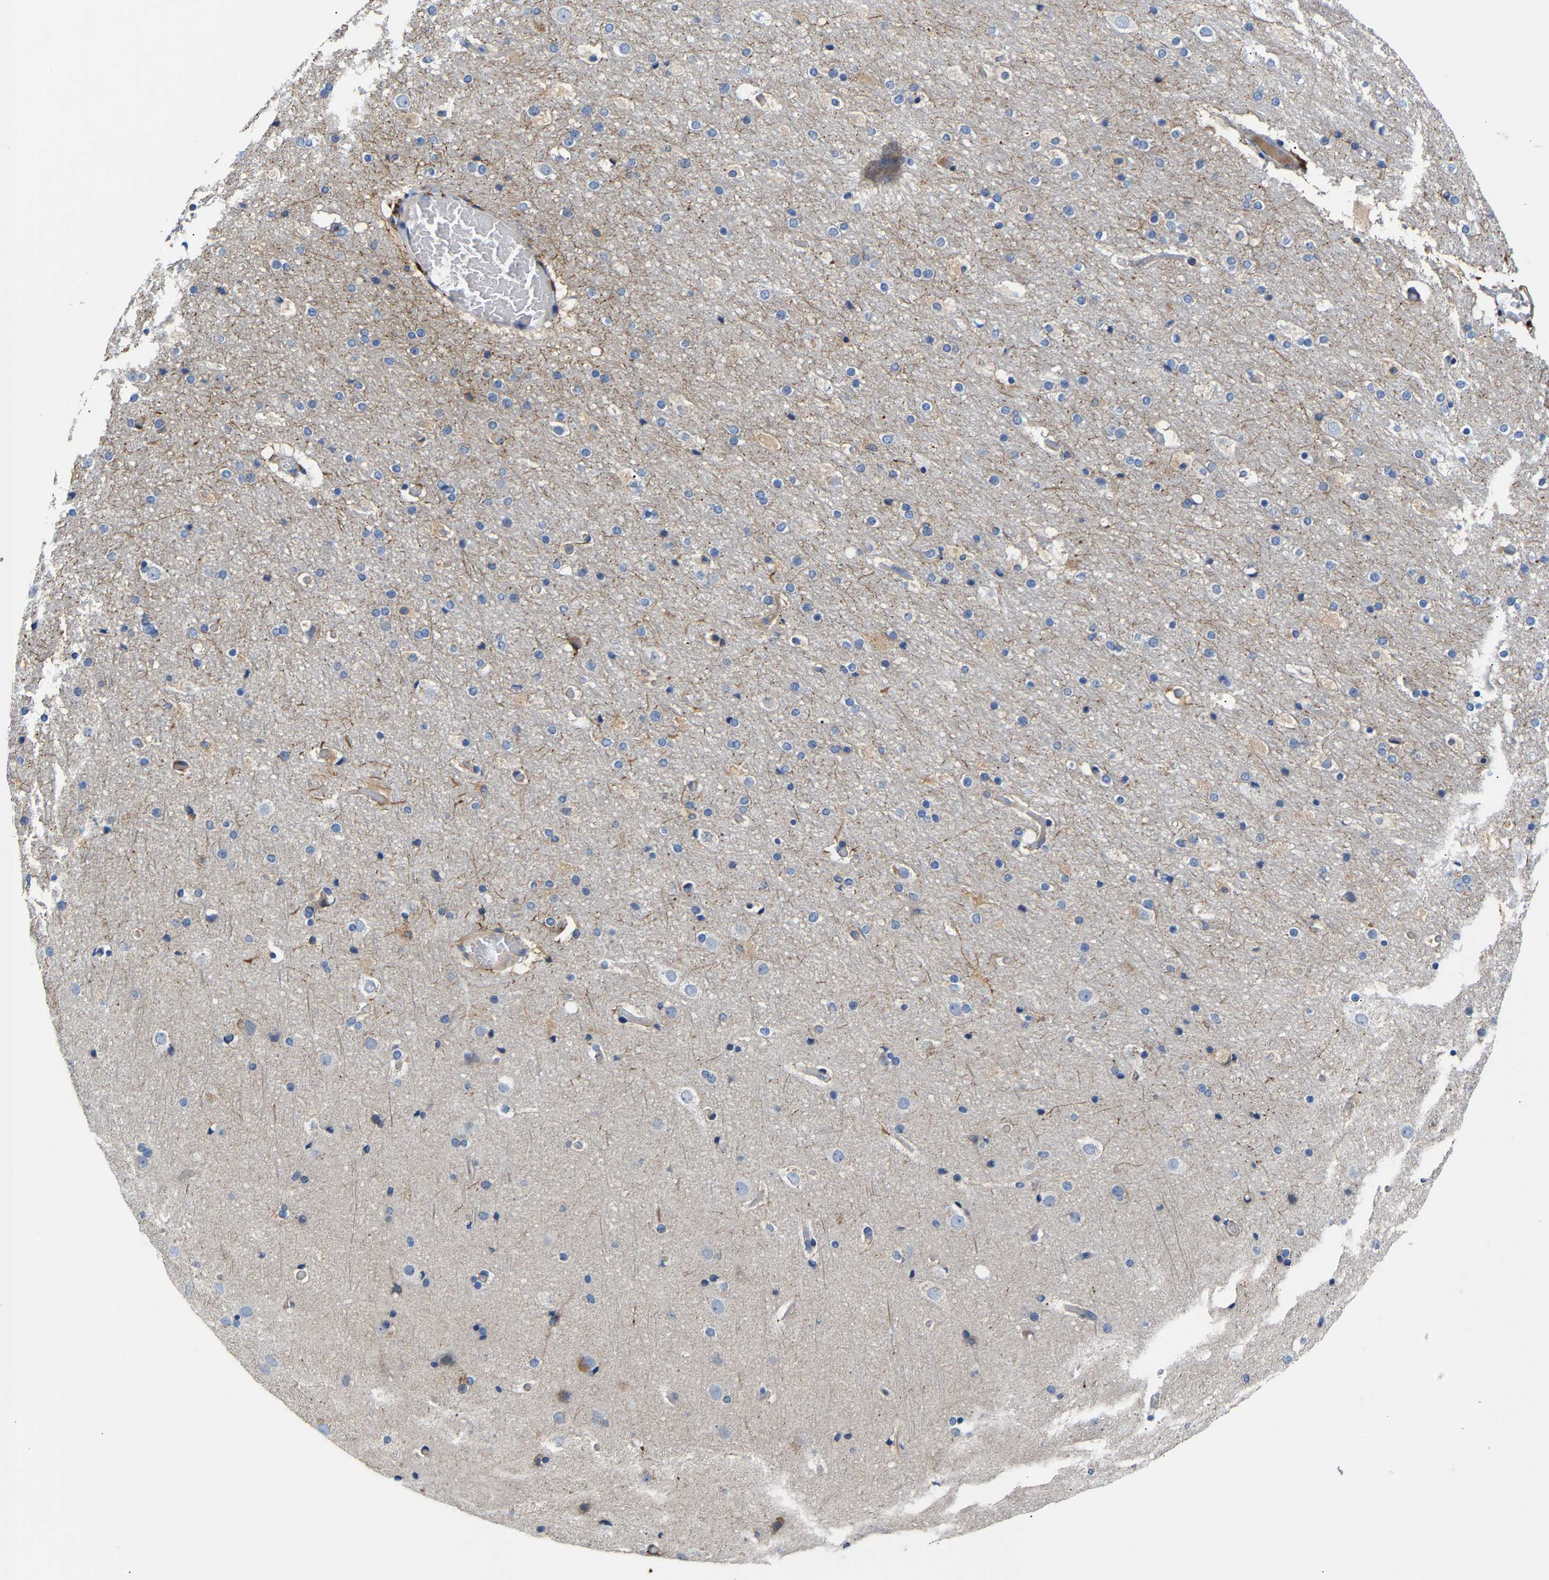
{"staining": {"intensity": "weak", "quantity": ">75%", "location": "cytoplasmic/membranous"}, "tissue": "cerebral cortex", "cell_type": "Endothelial cells", "image_type": "normal", "snomed": [{"axis": "morphology", "description": "Normal tissue, NOS"}, {"axis": "topography", "description": "Cerebral cortex"}], "caption": "DAB (3,3'-diaminobenzidine) immunohistochemical staining of normal human cerebral cortex displays weak cytoplasmic/membranous protein staining in approximately >75% of endothelial cells. The protein is shown in brown color, while the nuclei are stained blue.", "gene": "CCDC171", "patient": {"sex": "male", "age": 57}}